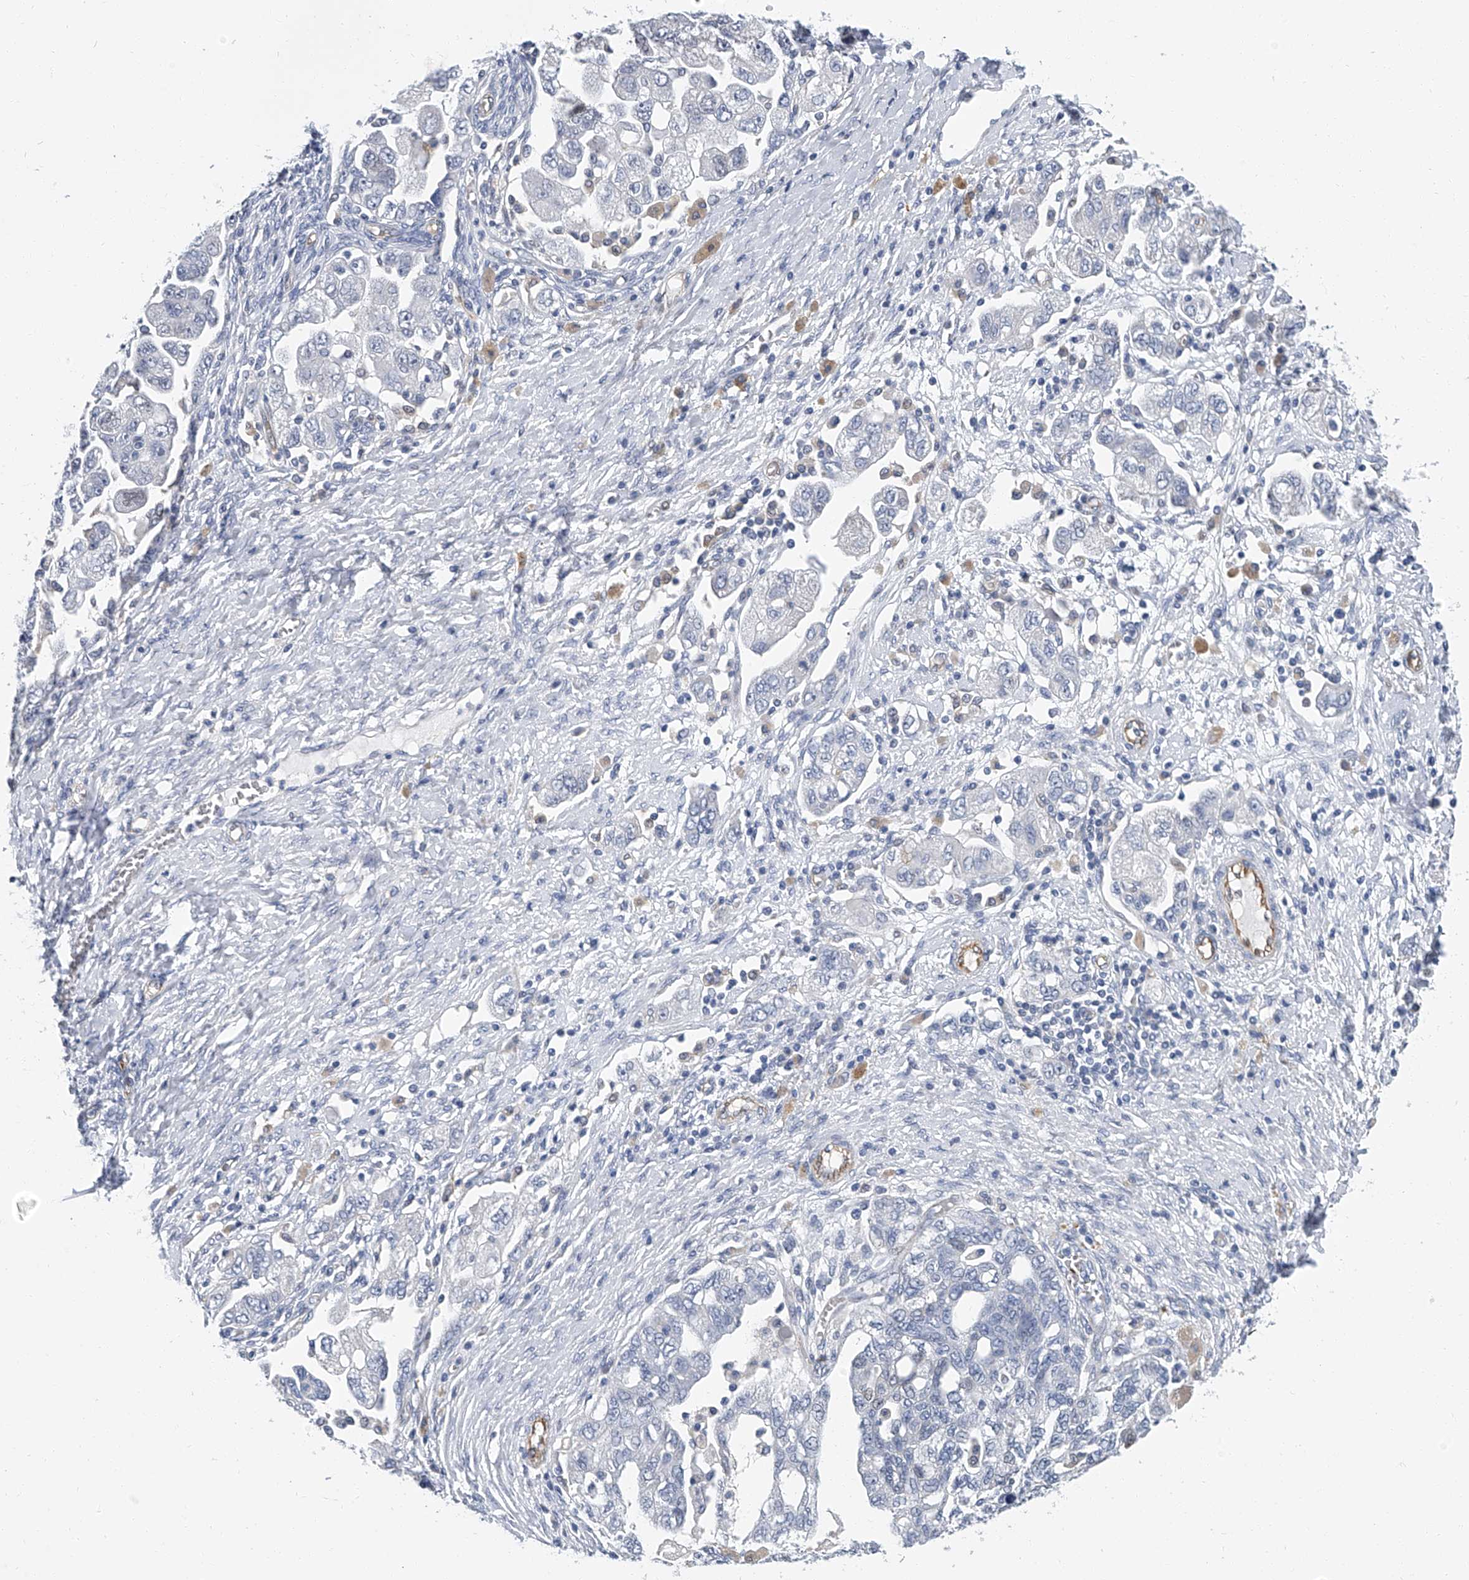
{"staining": {"intensity": "negative", "quantity": "none", "location": "none"}, "tissue": "ovarian cancer", "cell_type": "Tumor cells", "image_type": "cancer", "snomed": [{"axis": "morphology", "description": "Carcinoma, NOS"}, {"axis": "morphology", "description": "Cystadenocarcinoma, serous, NOS"}, {"axis": "topography", "description": "Ovary"}], "caption": "Tumor cells are negative for brown protein staining in ovarian carcinoma. (DAB (3,3'-diaminobenzidine) immunohistochemistry, high magnification).", "gene": "KIRREL1", "patient": {"sex": "female", "age": 69}}